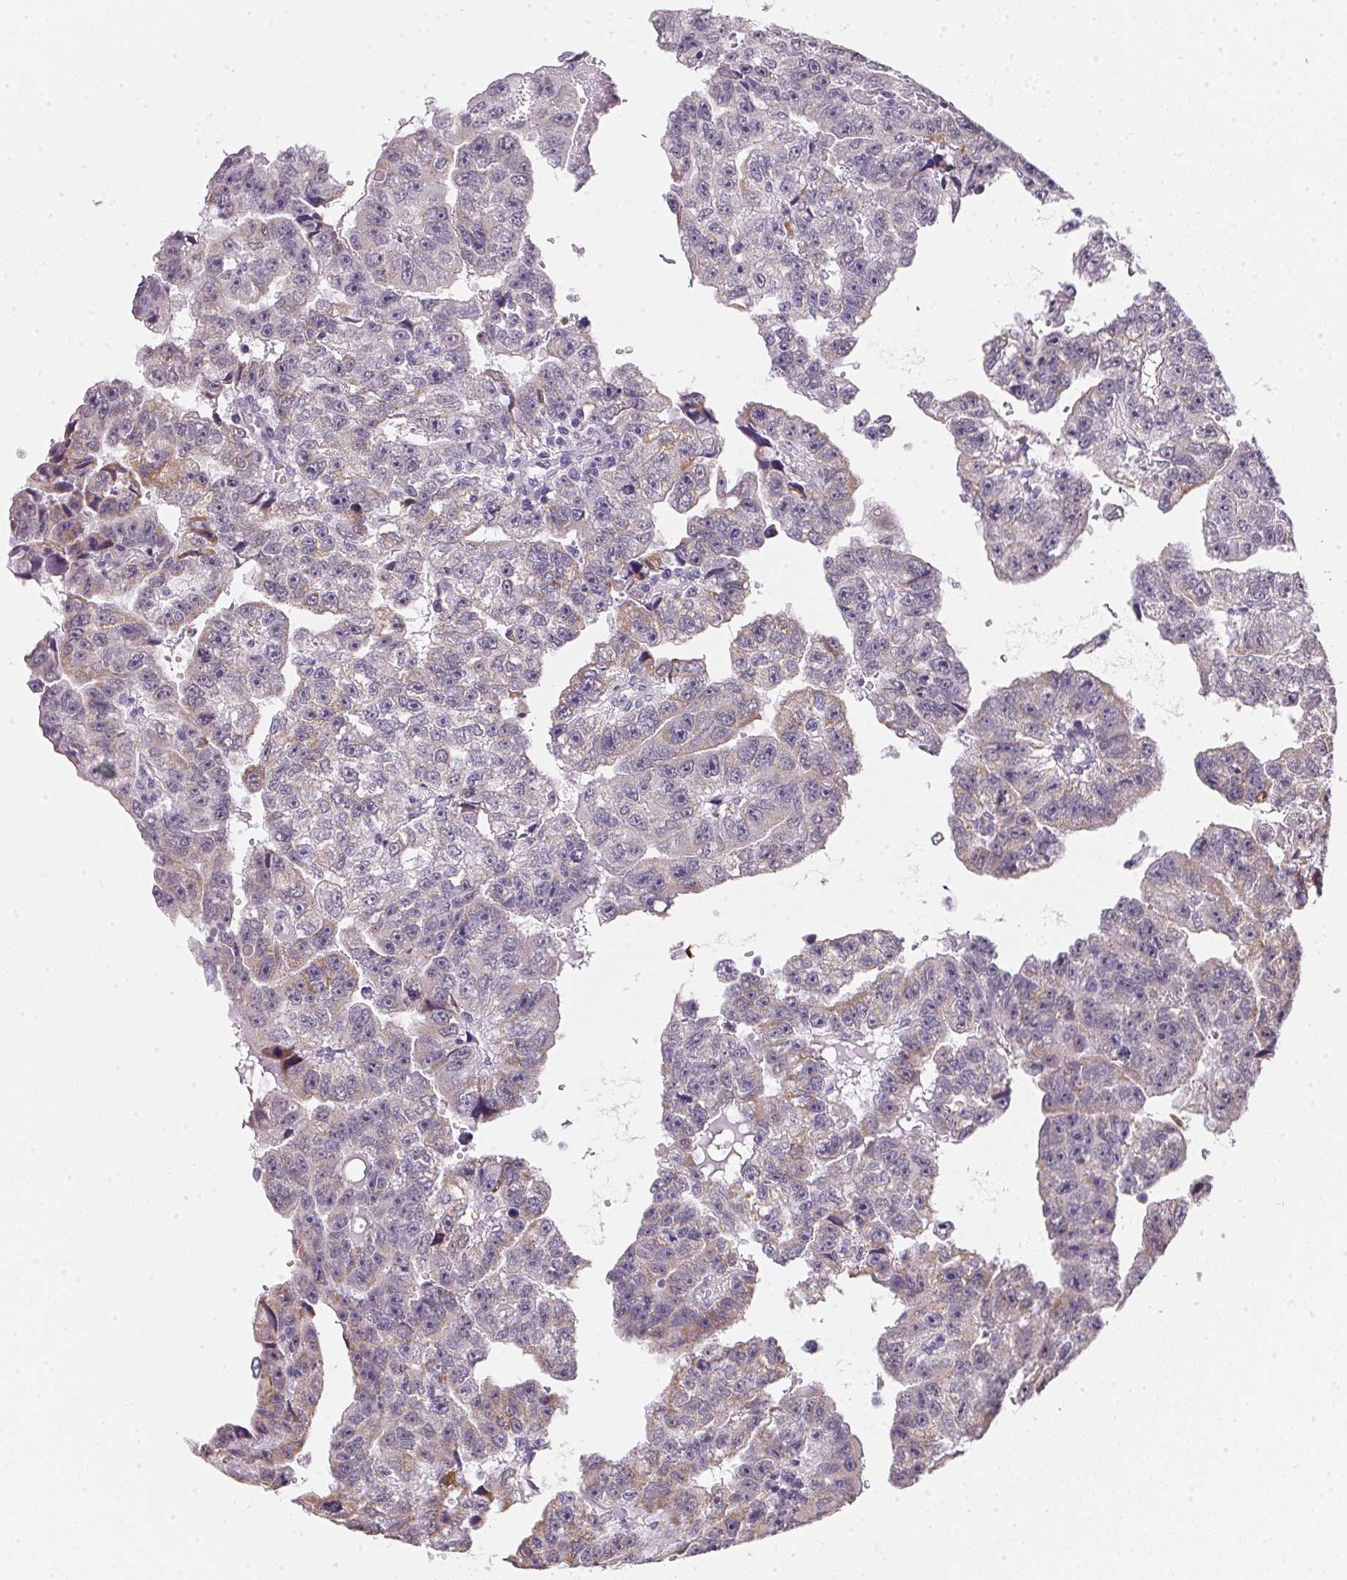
{"staining": {"intensity": "negative", "quantity": "none", "location": "none"}, "tissue": "testis cancer", "cell_type": "Tumor cells", "image_type": "cancer", "snomed": [{"axis": "morphology", "description": "Carcinoma, Embryonal, NOS"}, {"axis": "topography", "description": "Testis"}], "caption": "Immunohistochemical staining of testis cancer (embryonal carcinoma) reveals no significant staining in tumor cells.", "gene": "GIPC2", "patient": {"sex": "male", "age": 20}}